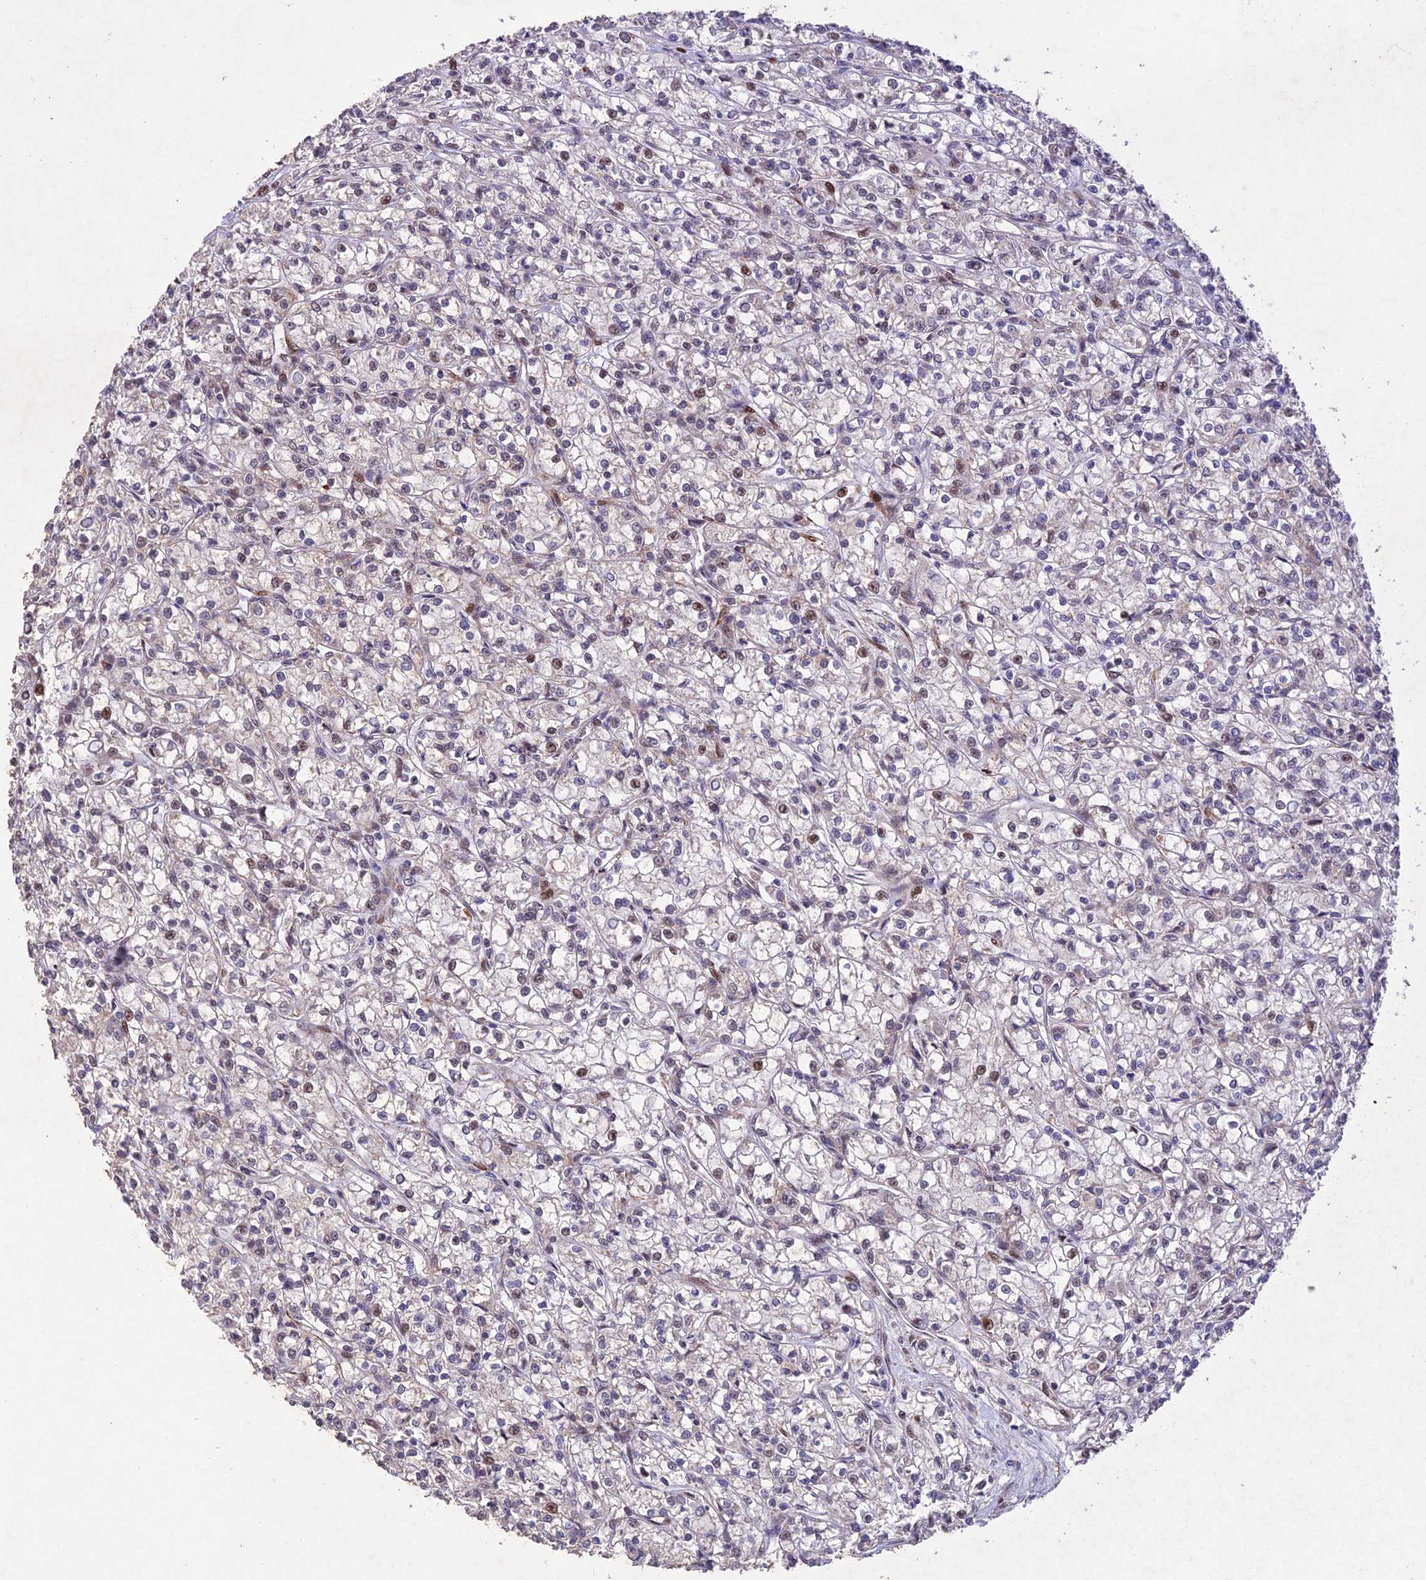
{"staining": {"intensity": "moderate", "quantity": "<25%", "location": "nuclear"}, "tissue": "renal cancer", "cell_type": "Tumor cells", "image_type": "cancer", "snomed": [{"axis": "morphology", "description": "Adenocarcinoma, NOS"}, {"axis": "topography", "description": "Kidney"}], "caption": "Immunohistochemistry (IHC) (DAB) staining of human renal cancer (adenocarcinoma) reveals moderate nuclear protein expression in approximately <25% of tumor cells. Immunohistochemistry stains the protein of interest in brown and the nuclei are stained blue.", "gene": "WDR55", "patient": {"sex": "female", "age": 59}}